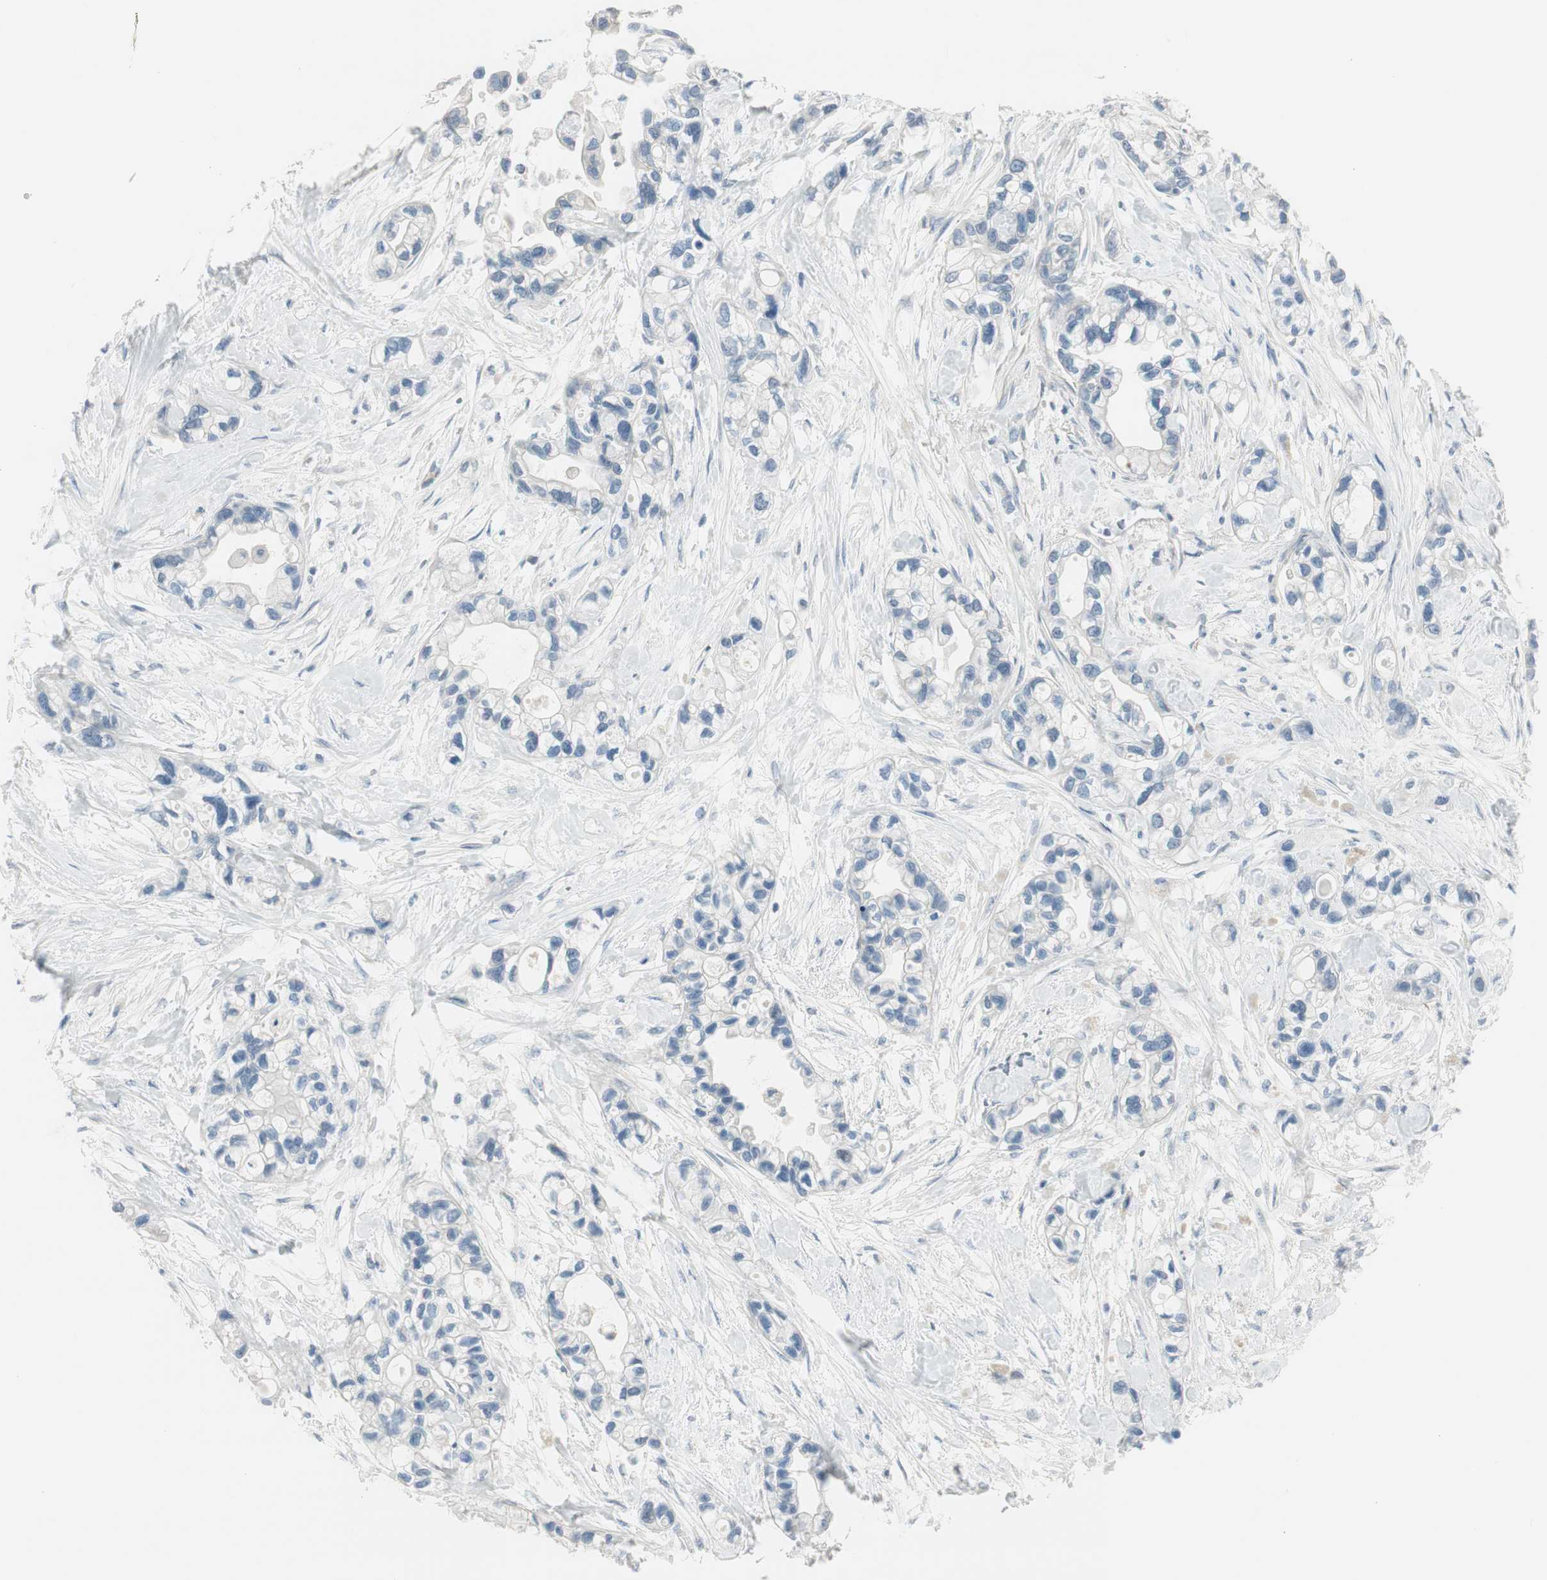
{"staining": {"intensity": "negative", "quantity": "none", "location": "none"}, "tissue": "pancreatic cancer", "cell_type": "Tumor cells", "image_type": "cancer", "snomed": [{"axis": "morphology", "description": "Adenocarcinoma, NOS"}, {"axis": "topography", "description": "Pancreas"}], "caption": "Immunohistochemical staining of human pancreatic cancer exhibits no significant expression in tumor cells.", "gene": "EVA1A", "patient": {"sex": "female", "age": 77}}